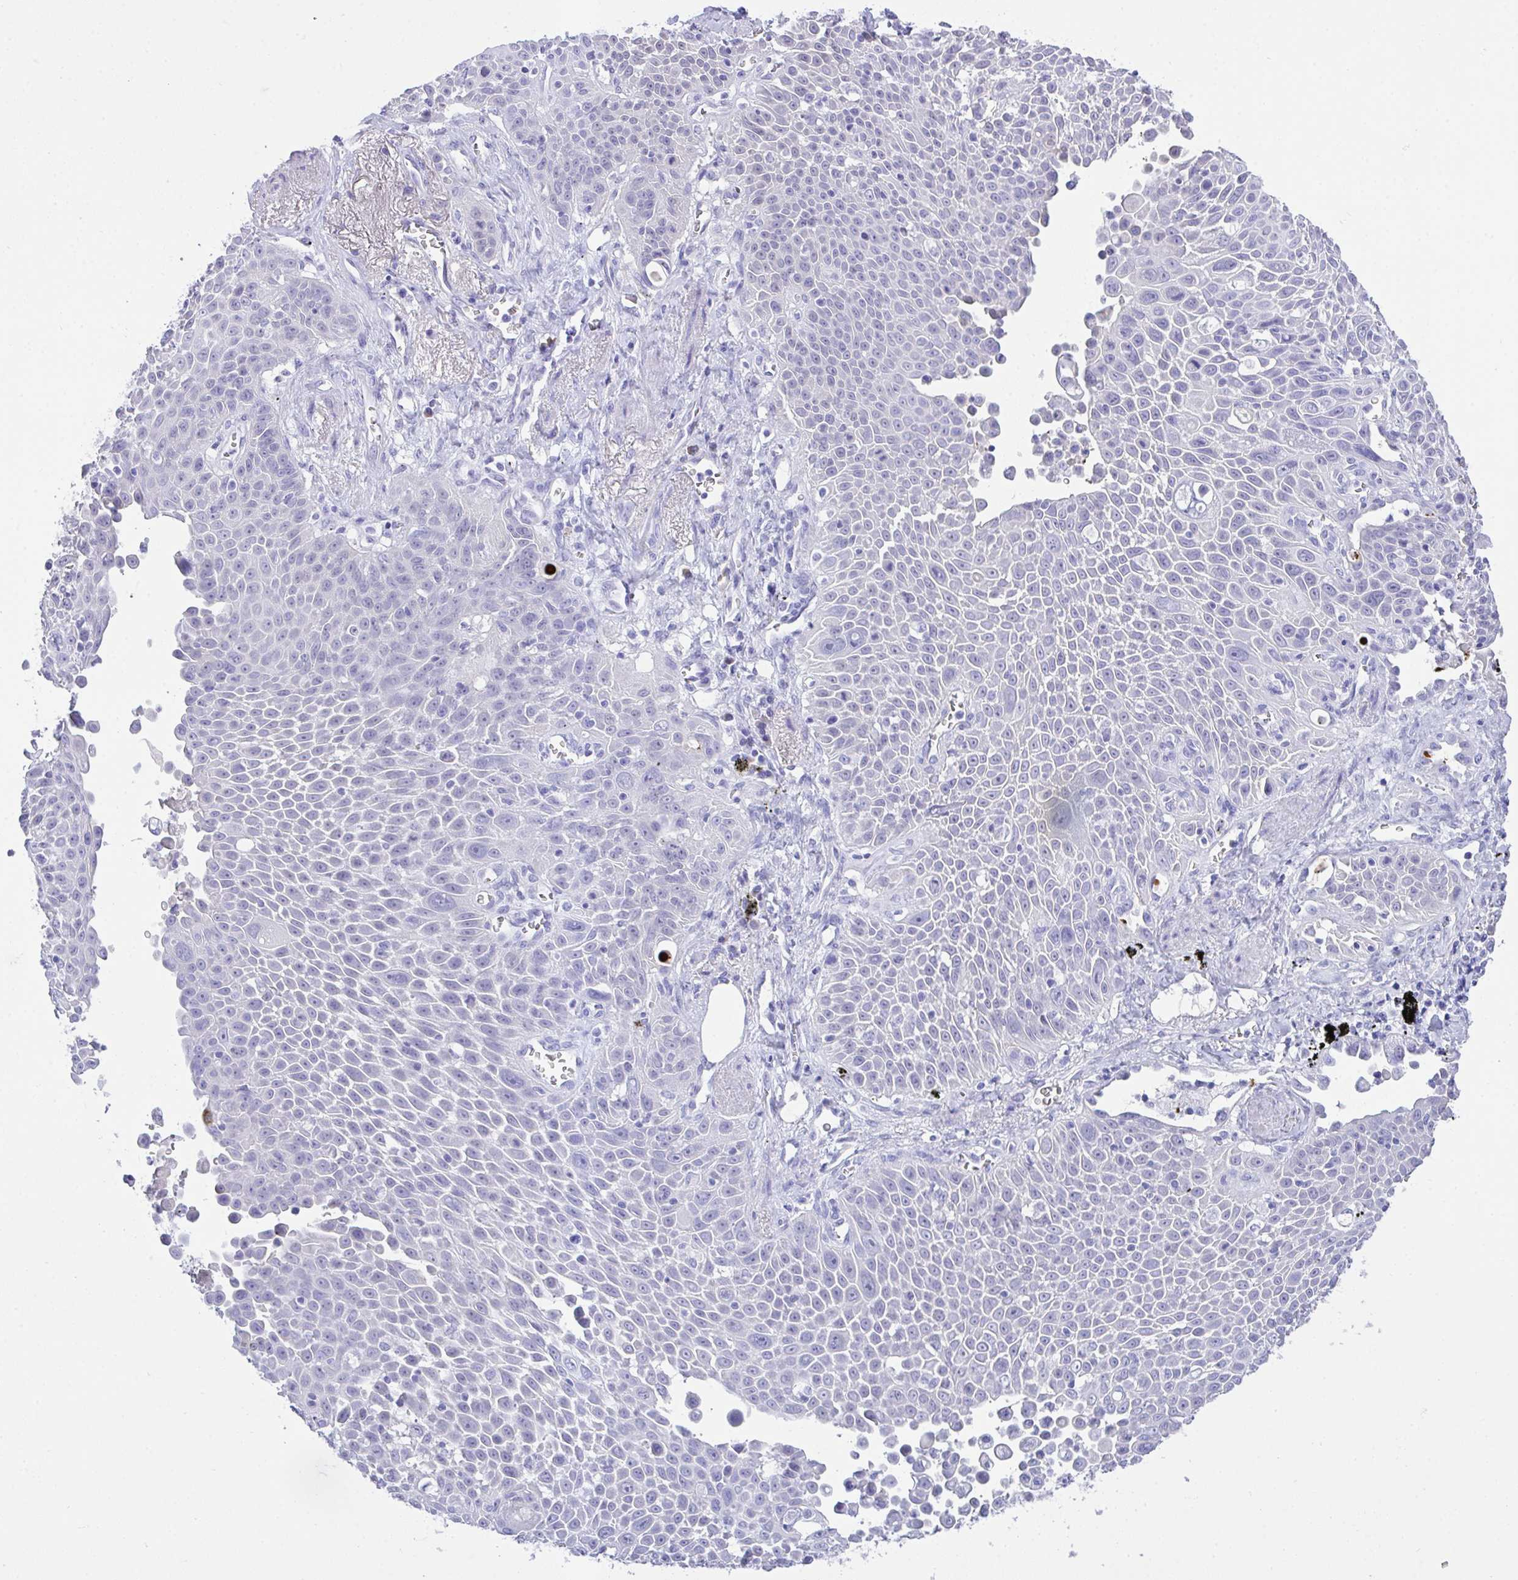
{"staining": {"intensity": "negative", "quantity": "none", "location": "none"}, "tissue": "lung cancer", "cell_type": "Tumor cells", "image_type": "cancer", "snomed": [{"axis": "morphology", "description": "Squamous cell carcinoma, NOS"}, {"axis": "morphology", "description": "Squamous cell carcinoma, metastatic, NOS"}, {"axis": "topography", "description": "Lymph node"}, {"axis": "topography", "description": "Lung"}], "caption": "Tumor cells are negative for brown protein staining in lung cancer (squamous cell carcinoma).", "gene": "AKR1D1", "patient": {"sex": "female", "age": 62}}